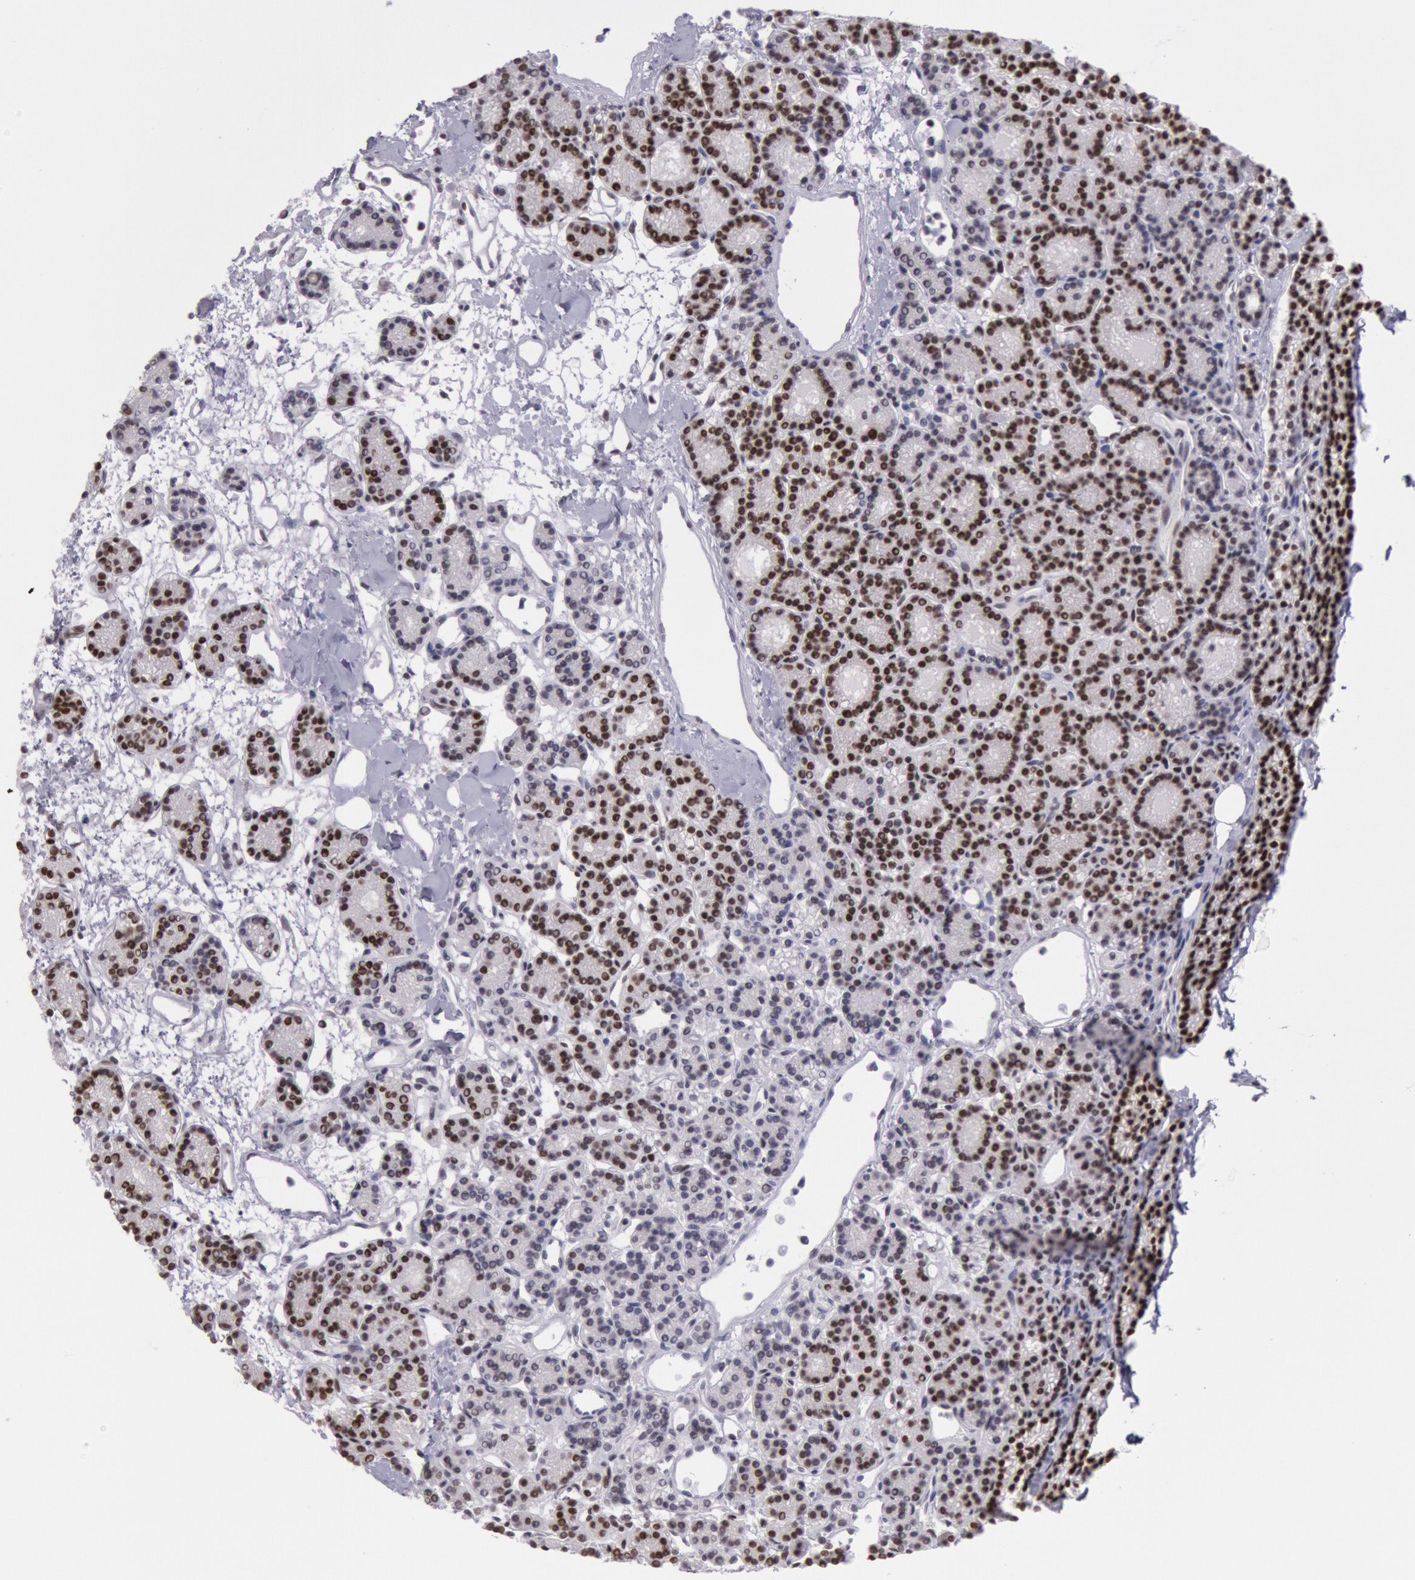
{"staining": {"intensity": "strong", "quantity": "25%-75%", "location": "nuclear"}, "tissue": "parathyroid gland", "cell_type": "Glandular cells", "image_type": "normal", "snomed": [{"axis": "morphology", "description": "Normal tissue, NOS"}, {"axis": "topography", "description": "Parathyroid gland"}], "caption": "Protein staining reveals strong nuclear positivity in about 25%-75% of glandular cells in normal parathyroid gland.", "gene": "NKAP", "patient": {"sex": "male", "age": 85}}